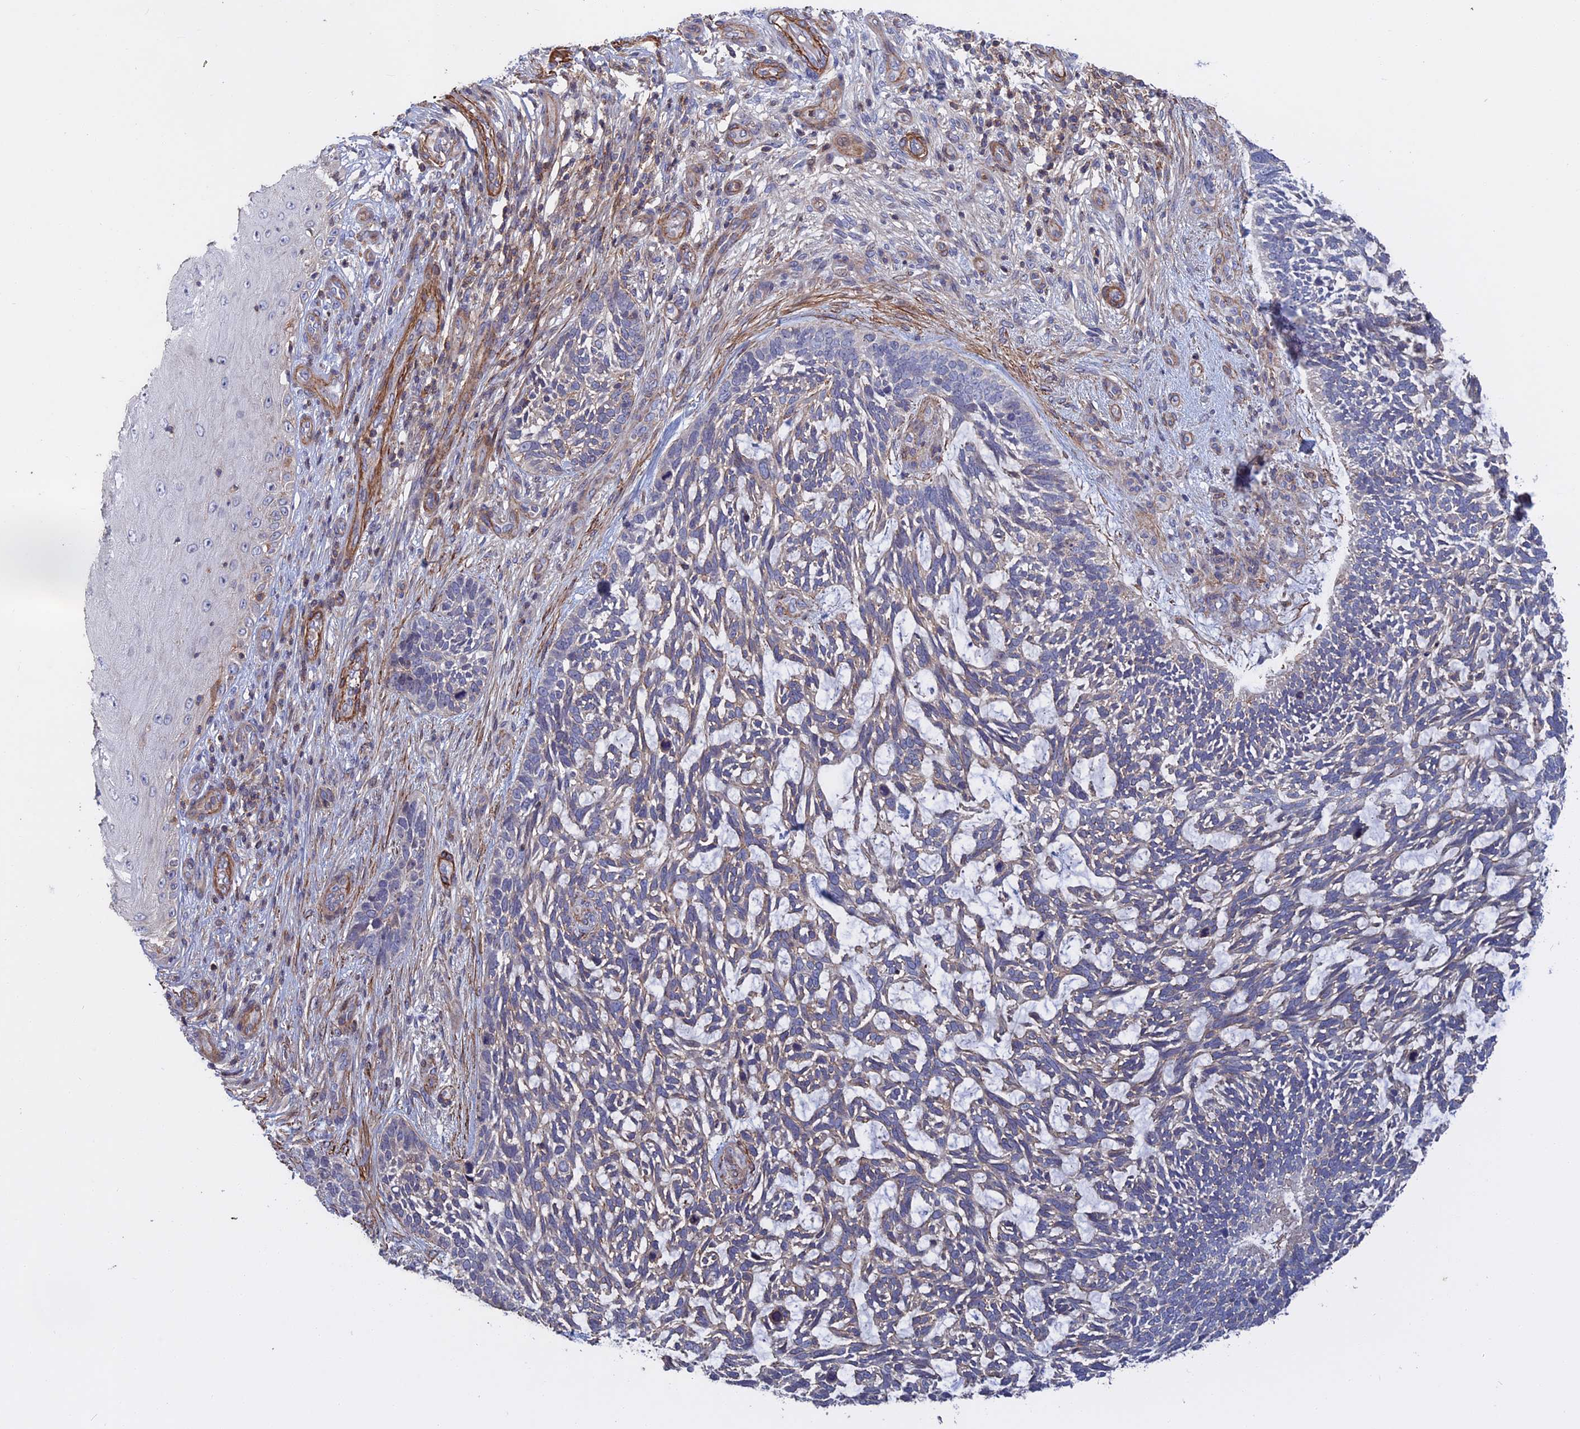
{"staining": {"intensity": "negative", "quantity": "none", "location": "none"}, "tissue": "skin cancer", "cell_type": "Tumor cells", "image_type": "cancer", "snomed": [{"axis": "morphology", "description": "Basal cell carcinoma"}, {"axis": "topography", "description": "Skin"}], "caption": "Histopathology image shows no significant protein positivity in tumor cells of basal cell carcinoma (skin). (DAB immunohistochemistry with hematoxylin counter stain).", "gene": "LYPD5", "patient": {"sex": "male", "age": 88}}